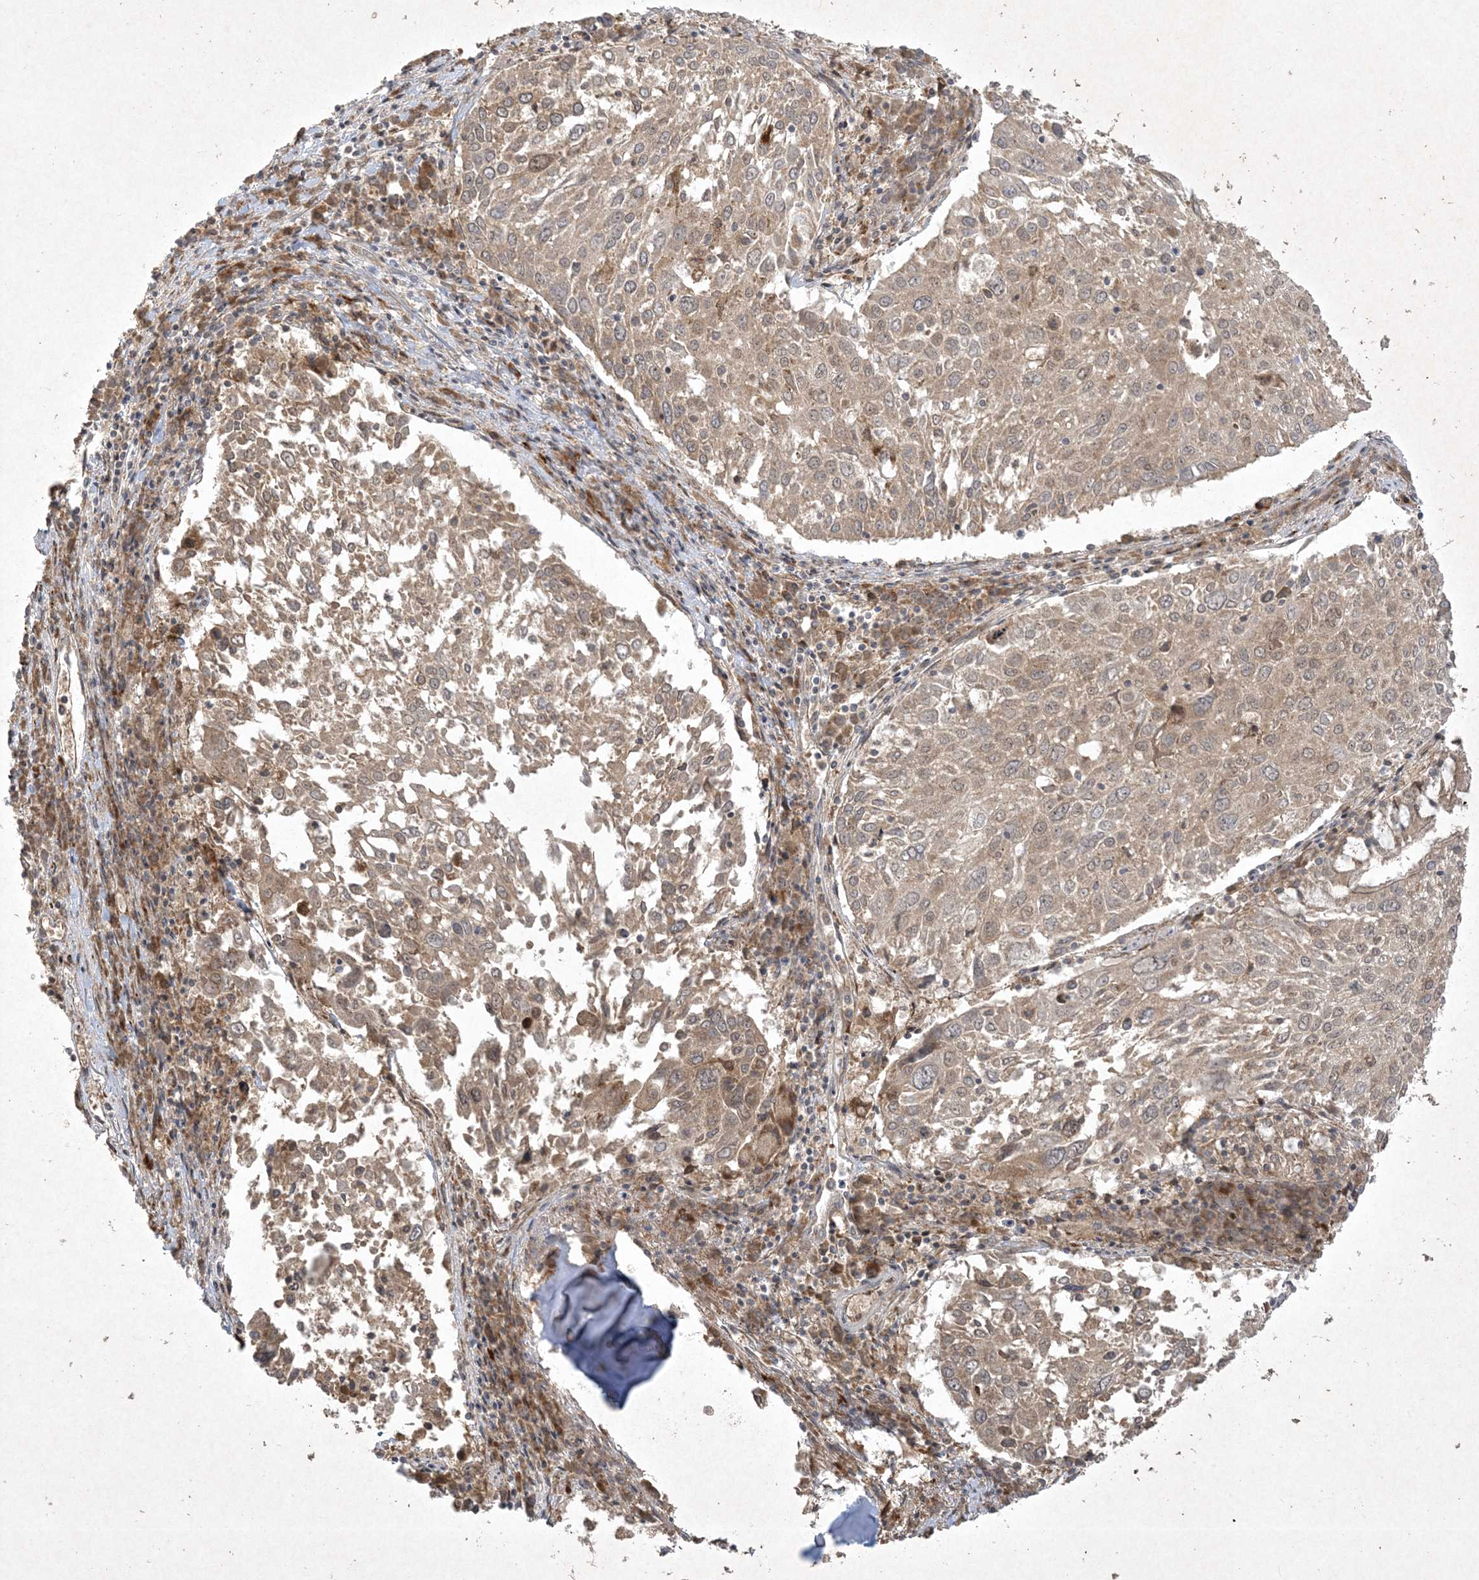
{"staining": {"intensity": "weak", "quantity": ">75%", "location": "cytoplasmic/membranous,nuclear"}, "tissue": "lung cancer", "cell_type": "Tumor cells", "image_type": "cancer", "snomed": [{"axis": "morphology", "description": "Squamous cell carcinoma, NOS"}, {"axis": "topography", "description": "Lung"}], "caption": "High-power microscopy captured an IHC micrograph of lung cancer, revealing weak cytoplasmic/membranous and nuclear positivity in approximately >75% of tumor cells.", "gene": "NRBP2", "patient": {"sex": "male", "age": 65}}